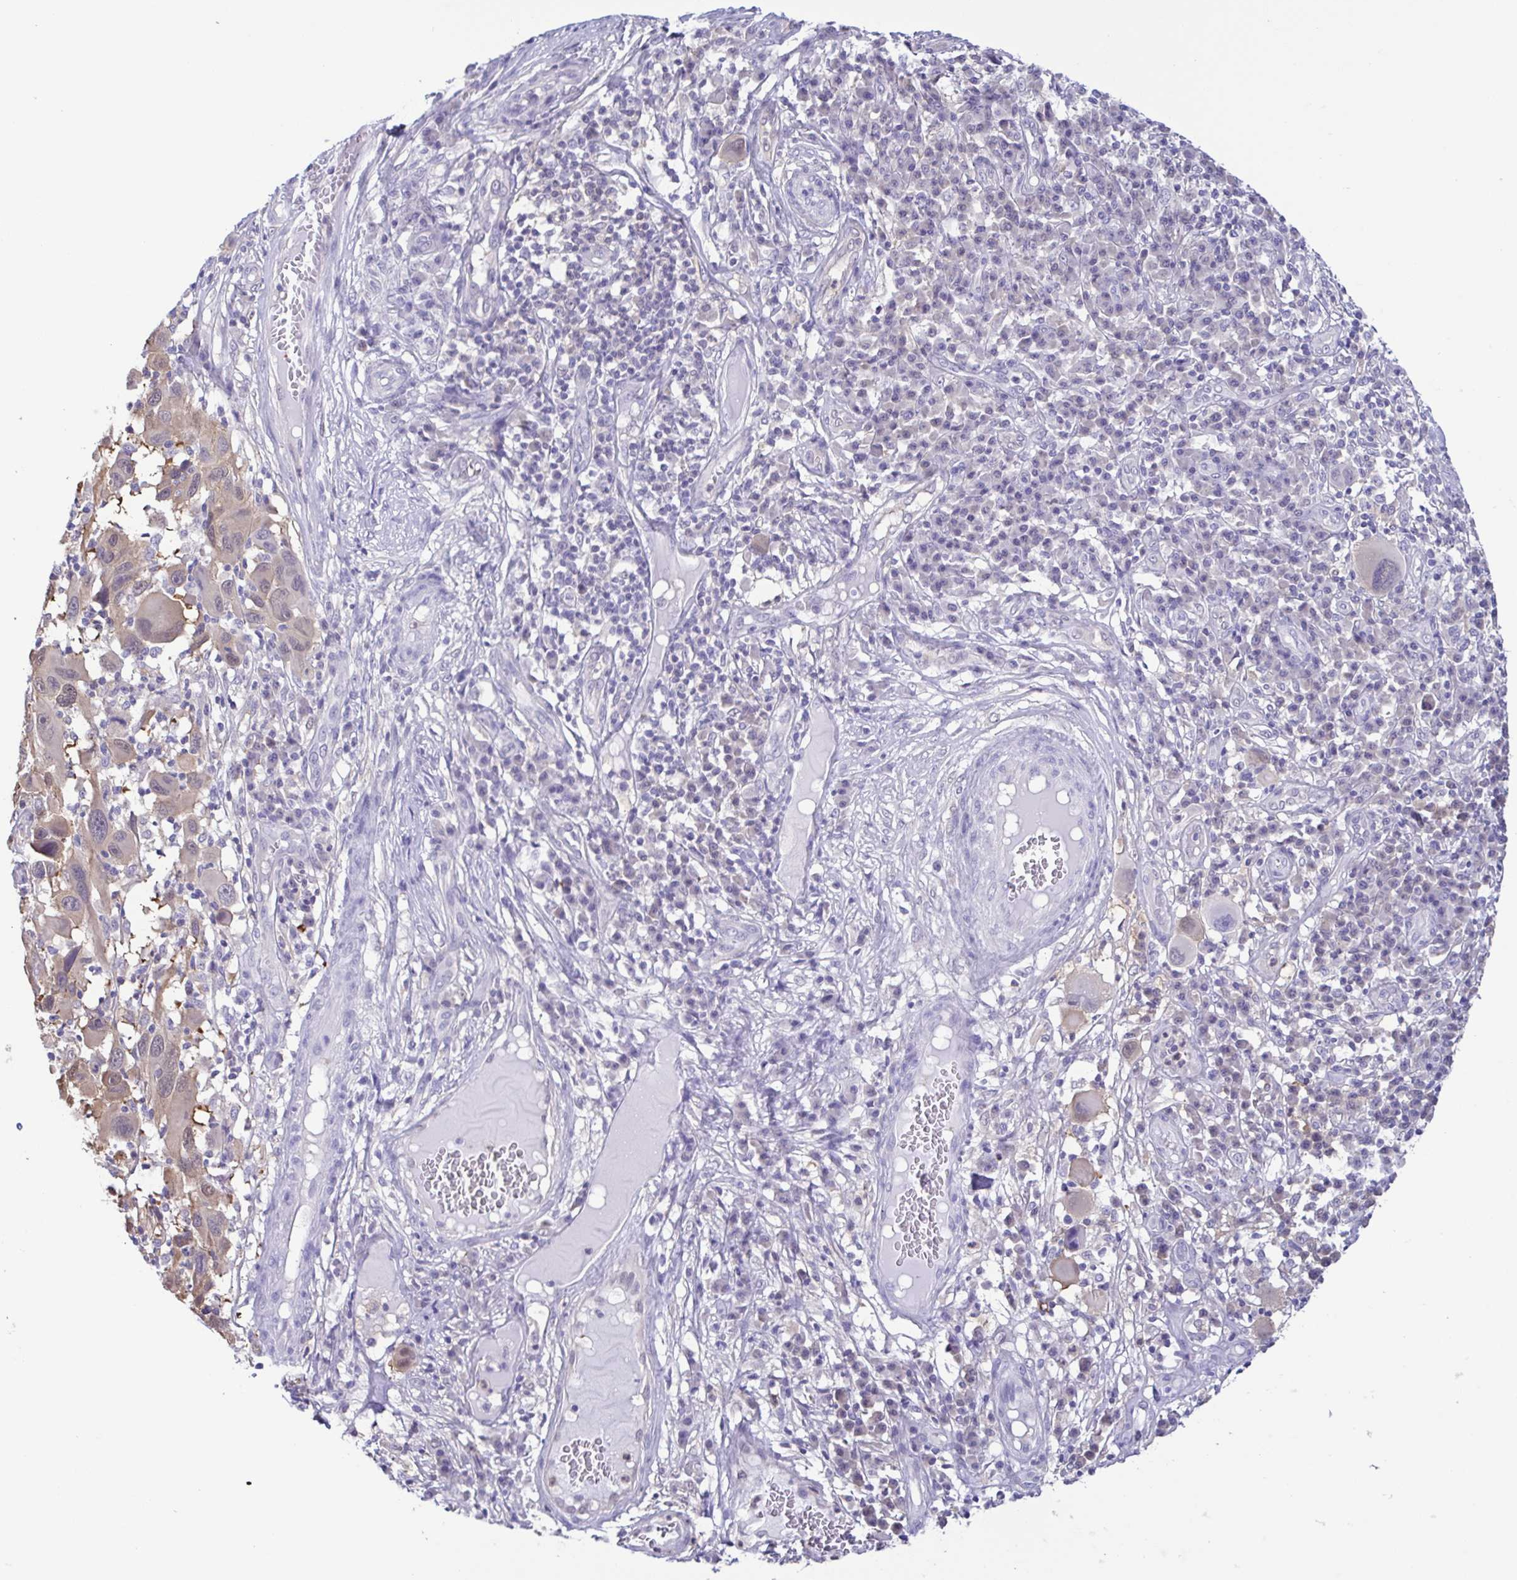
{"staining": {"intensity": "weak", "quantity": "25%-75%", "location": "cytoplasmic/membranous,nuclear"}, "tissue": "melanoma", "cell_type": "Tumor cells", "image_type": "cancer", "snomed": [{"axis": "morphology", "description": "Malignant melanoma, NOS"}, {"axis": "topography", "description": "Skin"}], "caption": "High-power microscopy captured an immunohistochemistry (IHC) image of melanoma, revealing weak cytoplasmic/membranous and nuclear staining in approximately 25%-75% of tumor cells.", "gene": "LDHC", "patient": {"sex": "male", "age": 53}}